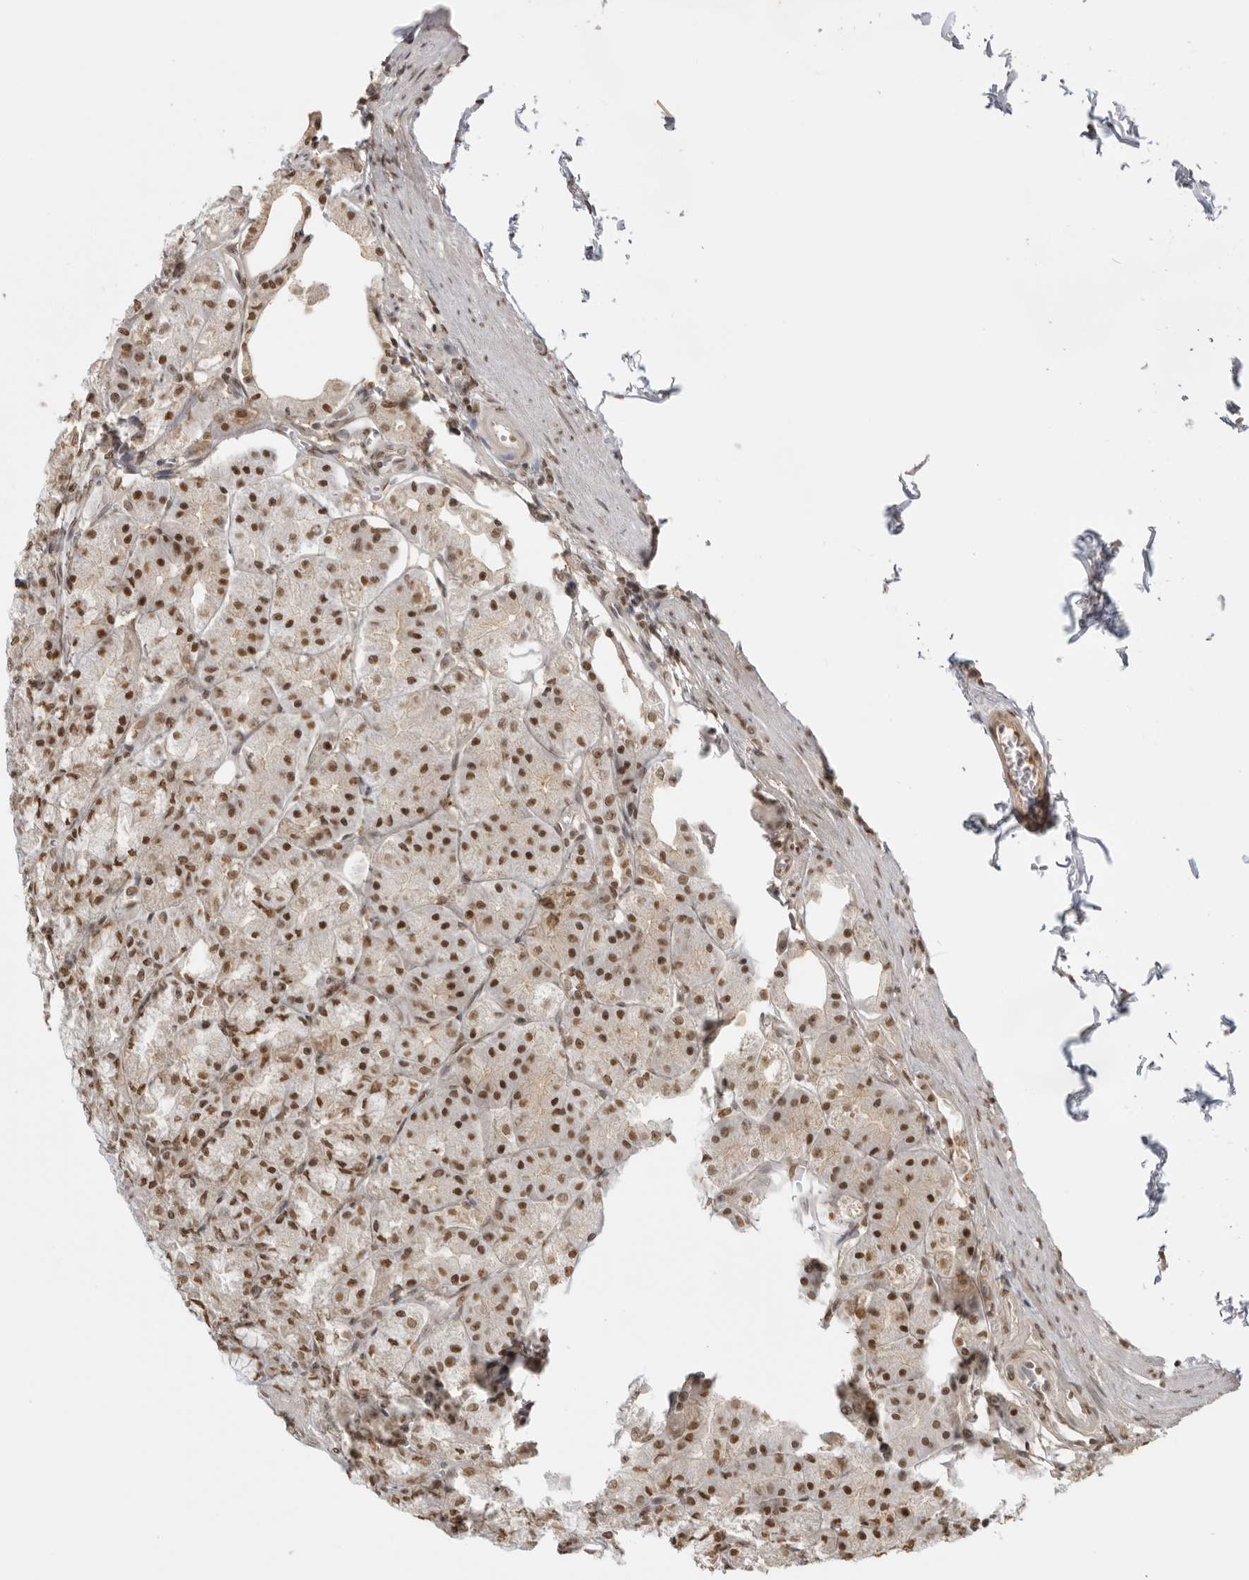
{"staining": {"intensity": "strong", "quantity": ">75%", "location": "nuclear"}, "tissue": "stomach", "cell_type": "Glandular cells", "image_type": "normal", "snomed": [{"axis": "morphology", "description": "Normal tissue, NOS"}, {"axis": "topography", "description": "Stomach, lower"}], "caption": "Immunohistochemical staining of benign human stomach reveals strong nuclear protein staining in approximately >75% of glandular cells. (Stains: DAB (3,3'-diaminobenzidine) in brown, nuclei in blue, Microscopy: brightfield microscopy at high magnification).", "gene": "RPA2", "patient": {"sex": "male", "age": 71}}